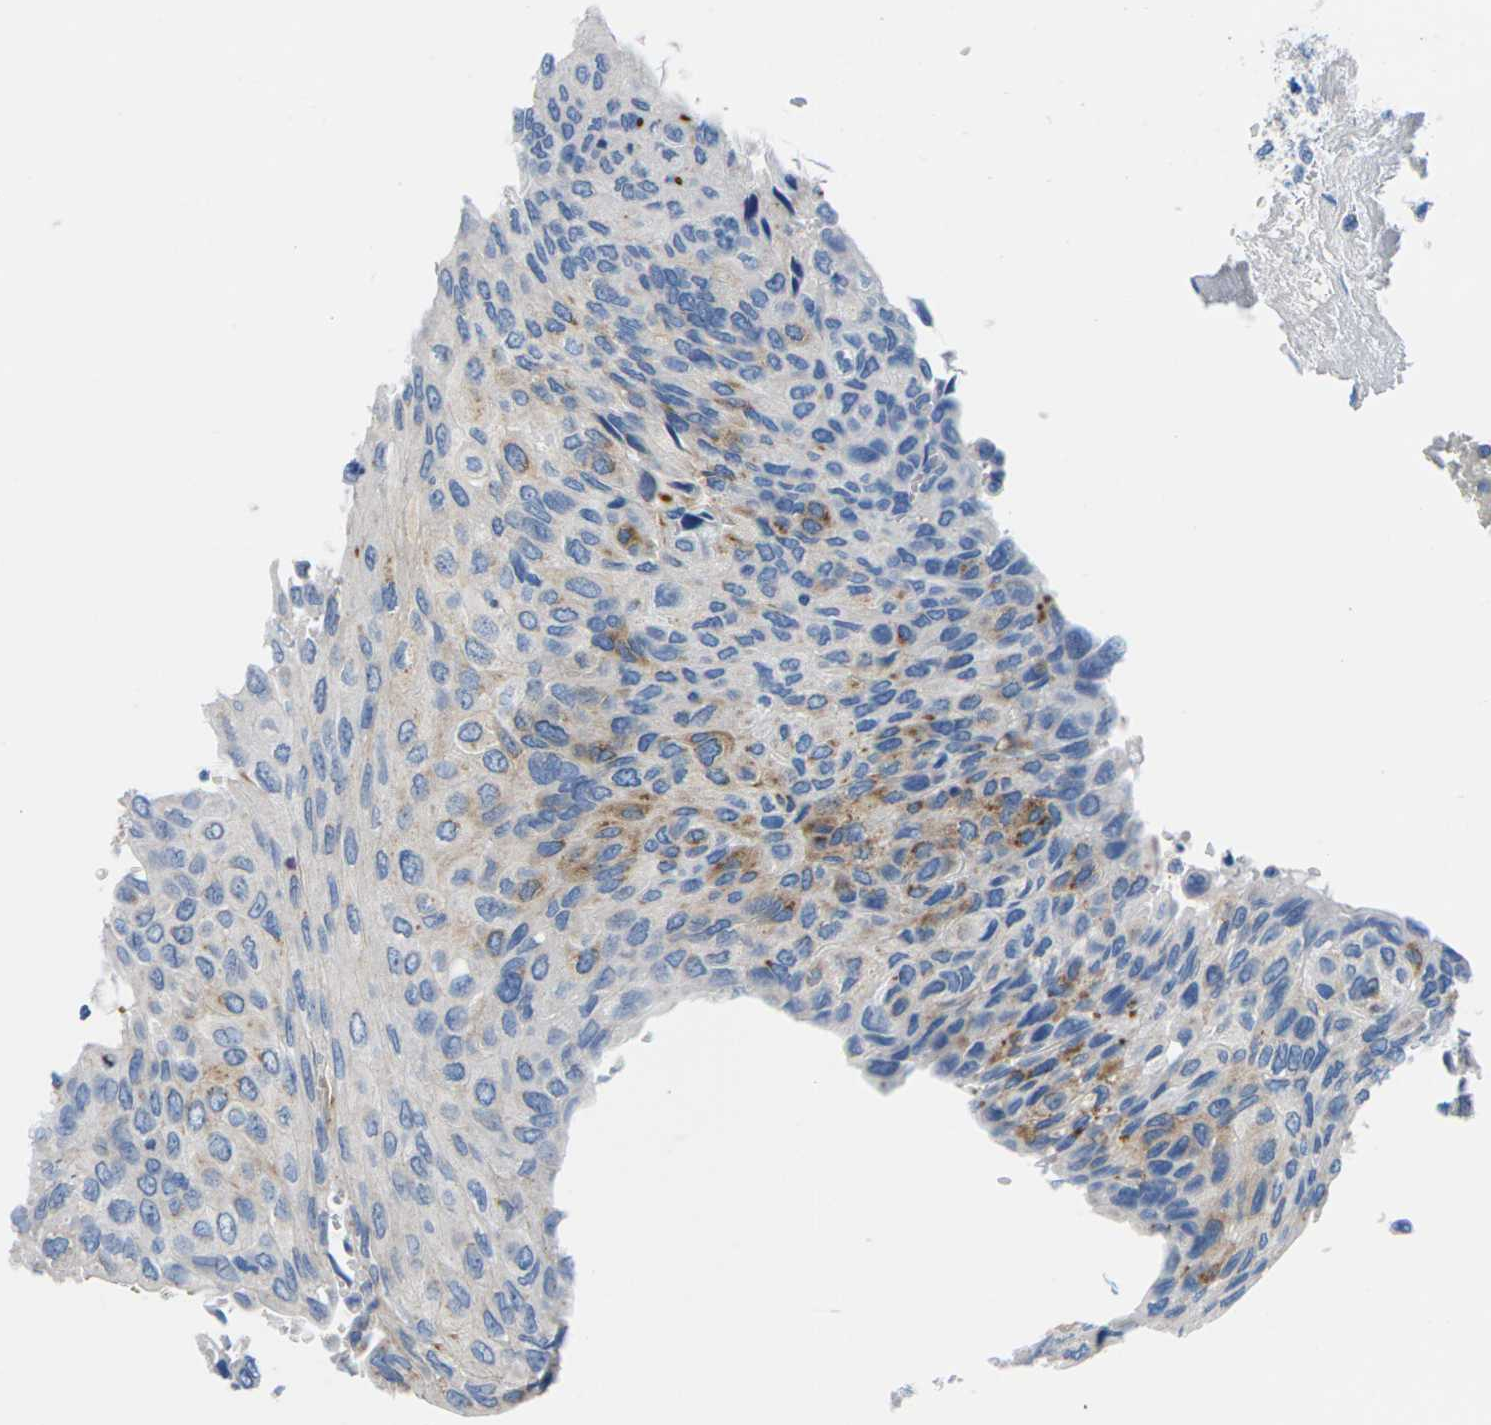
{"staining": {"intensity": "moderate", "quantity": "<25%", "location": "cytoplasmic/membranous"}, "tissue": "urothelial cancer", "cell_type": "Tumor cells", "image_type": "cancer", "snomed": [{"axis": "morphology", "description": "Urothelial carcinoma, High grade"}, {"axis": "topography", "description": "Urinary bladder"}], "caption": "Immunohistochemistry of urothelial cancer displays low levels of moderate cytoplasmic/membranous positivity in about <25% of tumor cells. The protein of interest is shown in brown color, while the nuclei are stained blue.", "gene": "SYNGR2", "patient": {"sex": "male", "age": 66}}